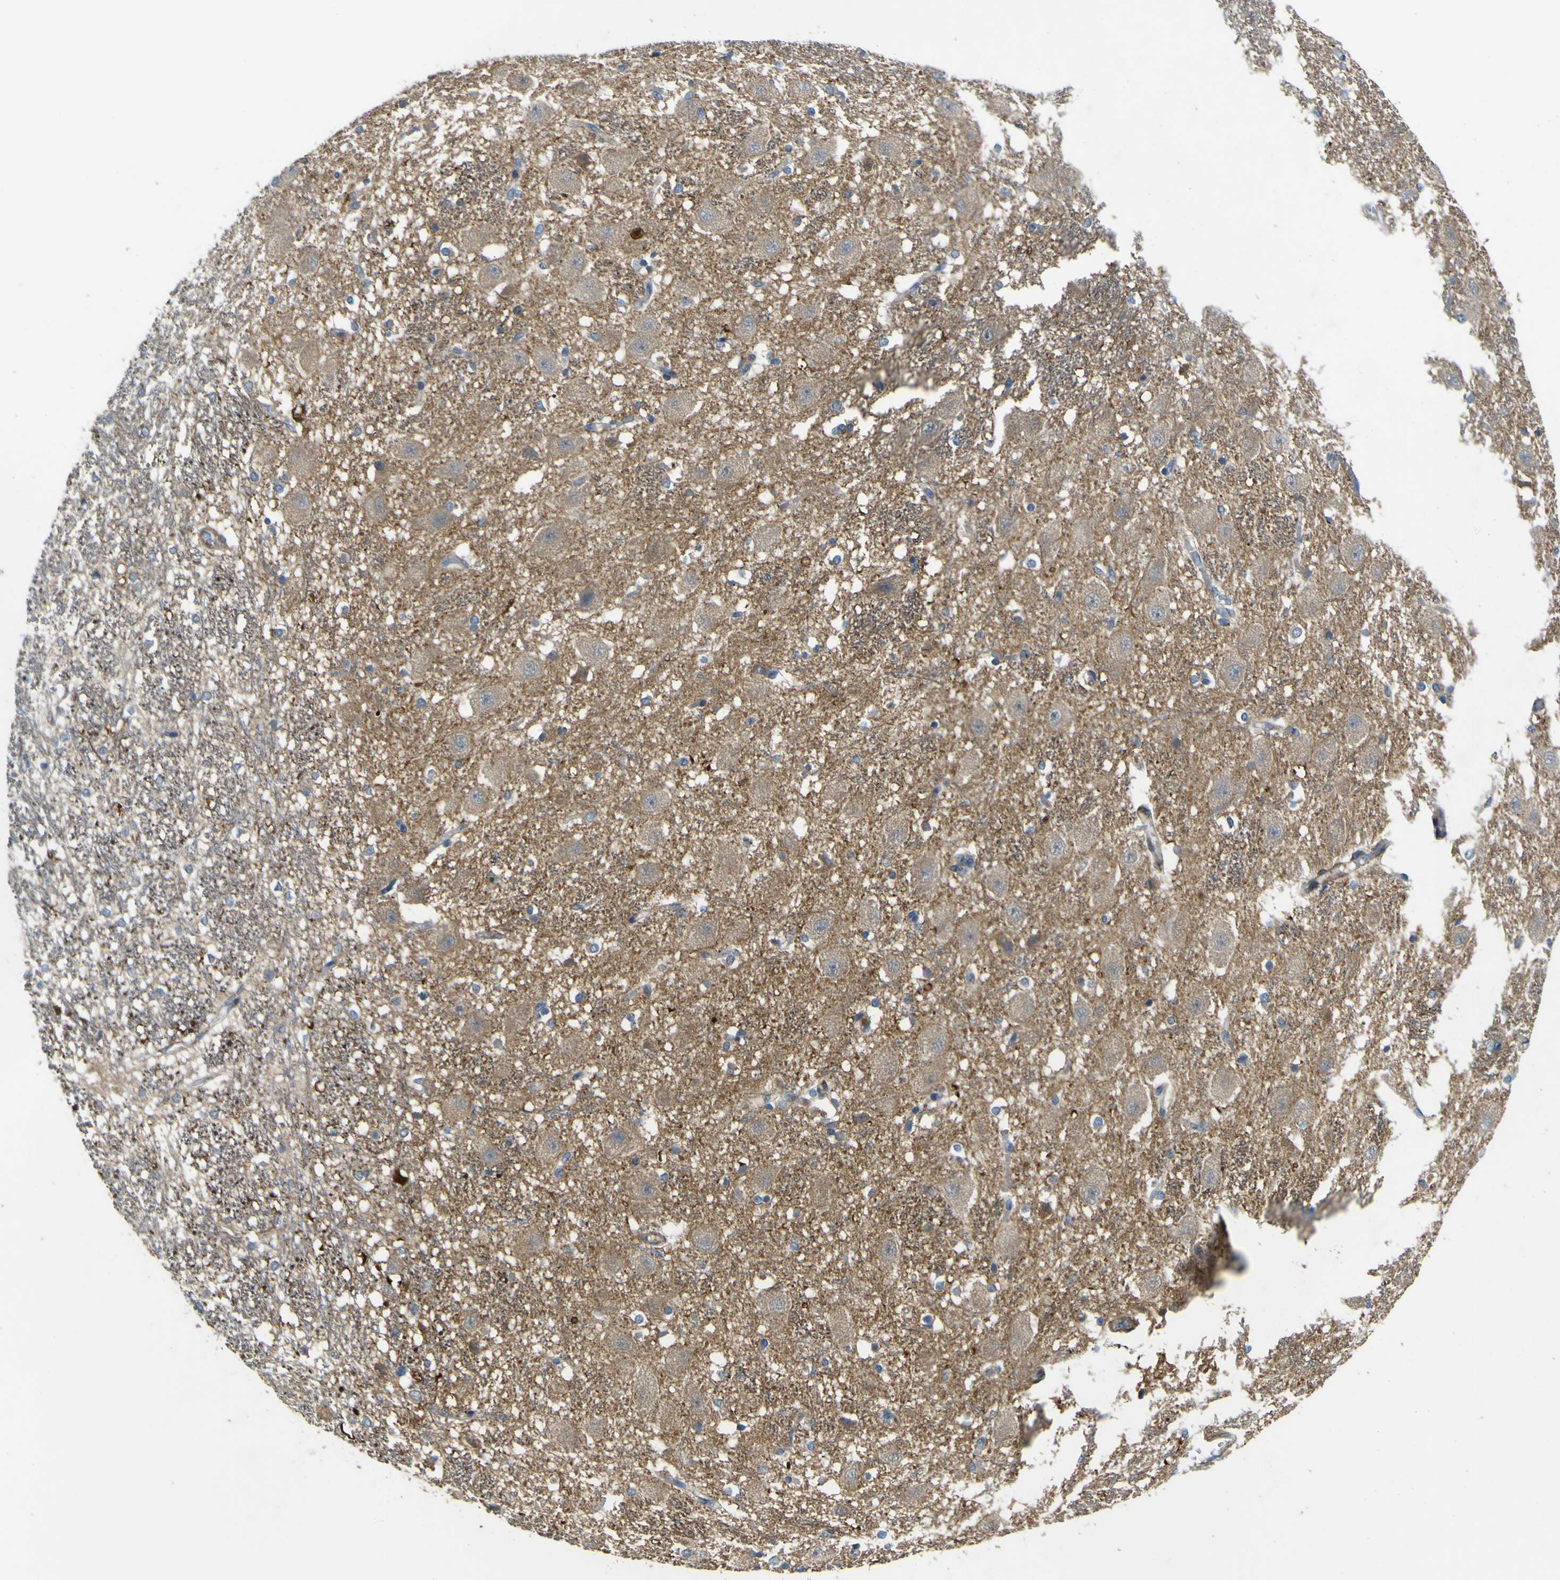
{"staining": {"intensity": "negative", "quantity": "none", "location": "none"}, "tissue": "hippocampus", "cell_type": "Glial cells", "image_type": "normal", "snomed": [{"axis": "morphology", "description": "Normal tissue, NOS"}, {"axis": "topography", "description": "Hippocampus"}], "caption": "The immunohistochemistry (IHC) photomicrograph has no significant expression in glial cells of hippocampus. (DAB (3,3'-diaminobenzidine) immunohistochemistry visualized using brightfield microscopy, high magnification).", "gene": "ALDH18A1", "patient": {"sex": "female", "age": 19}}